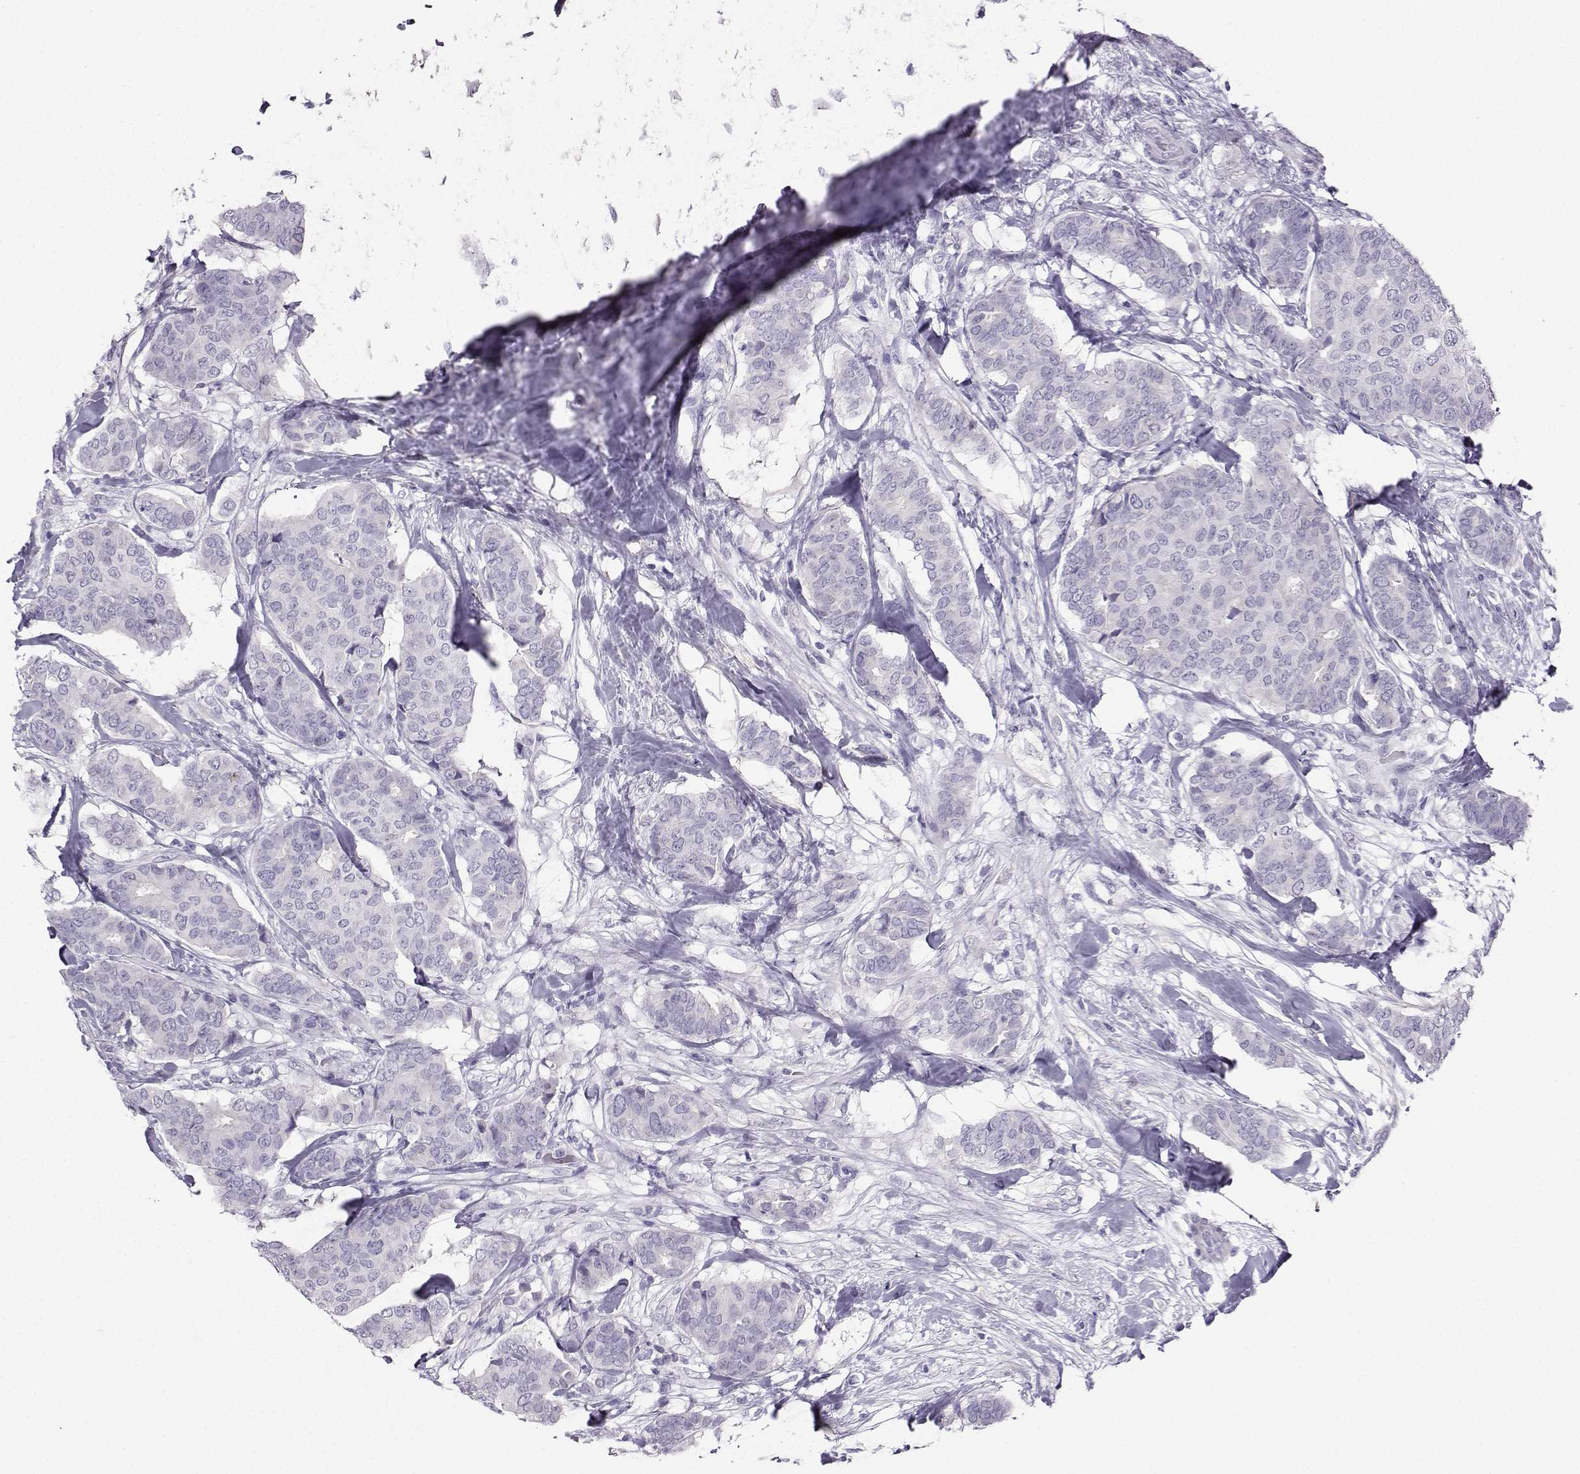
{"staining": {"intensity": "negative", "quantity": "none", "location": "none"}, "tissue": "breast cancer", "cell_type": "Tumor cells", "image_type": "cancer", "snomed": [{"axis": "morphology", "description": "Duct carcinoma"}, {"axis": "topography", "description": "Breast"}], "caption": "An image of infiltrating ductal carcinoma (breast) stained for a protein shows no brown staining in tumor cells.", "gene": "KIF17", "patient": {"sex": "female", "age": 75}}